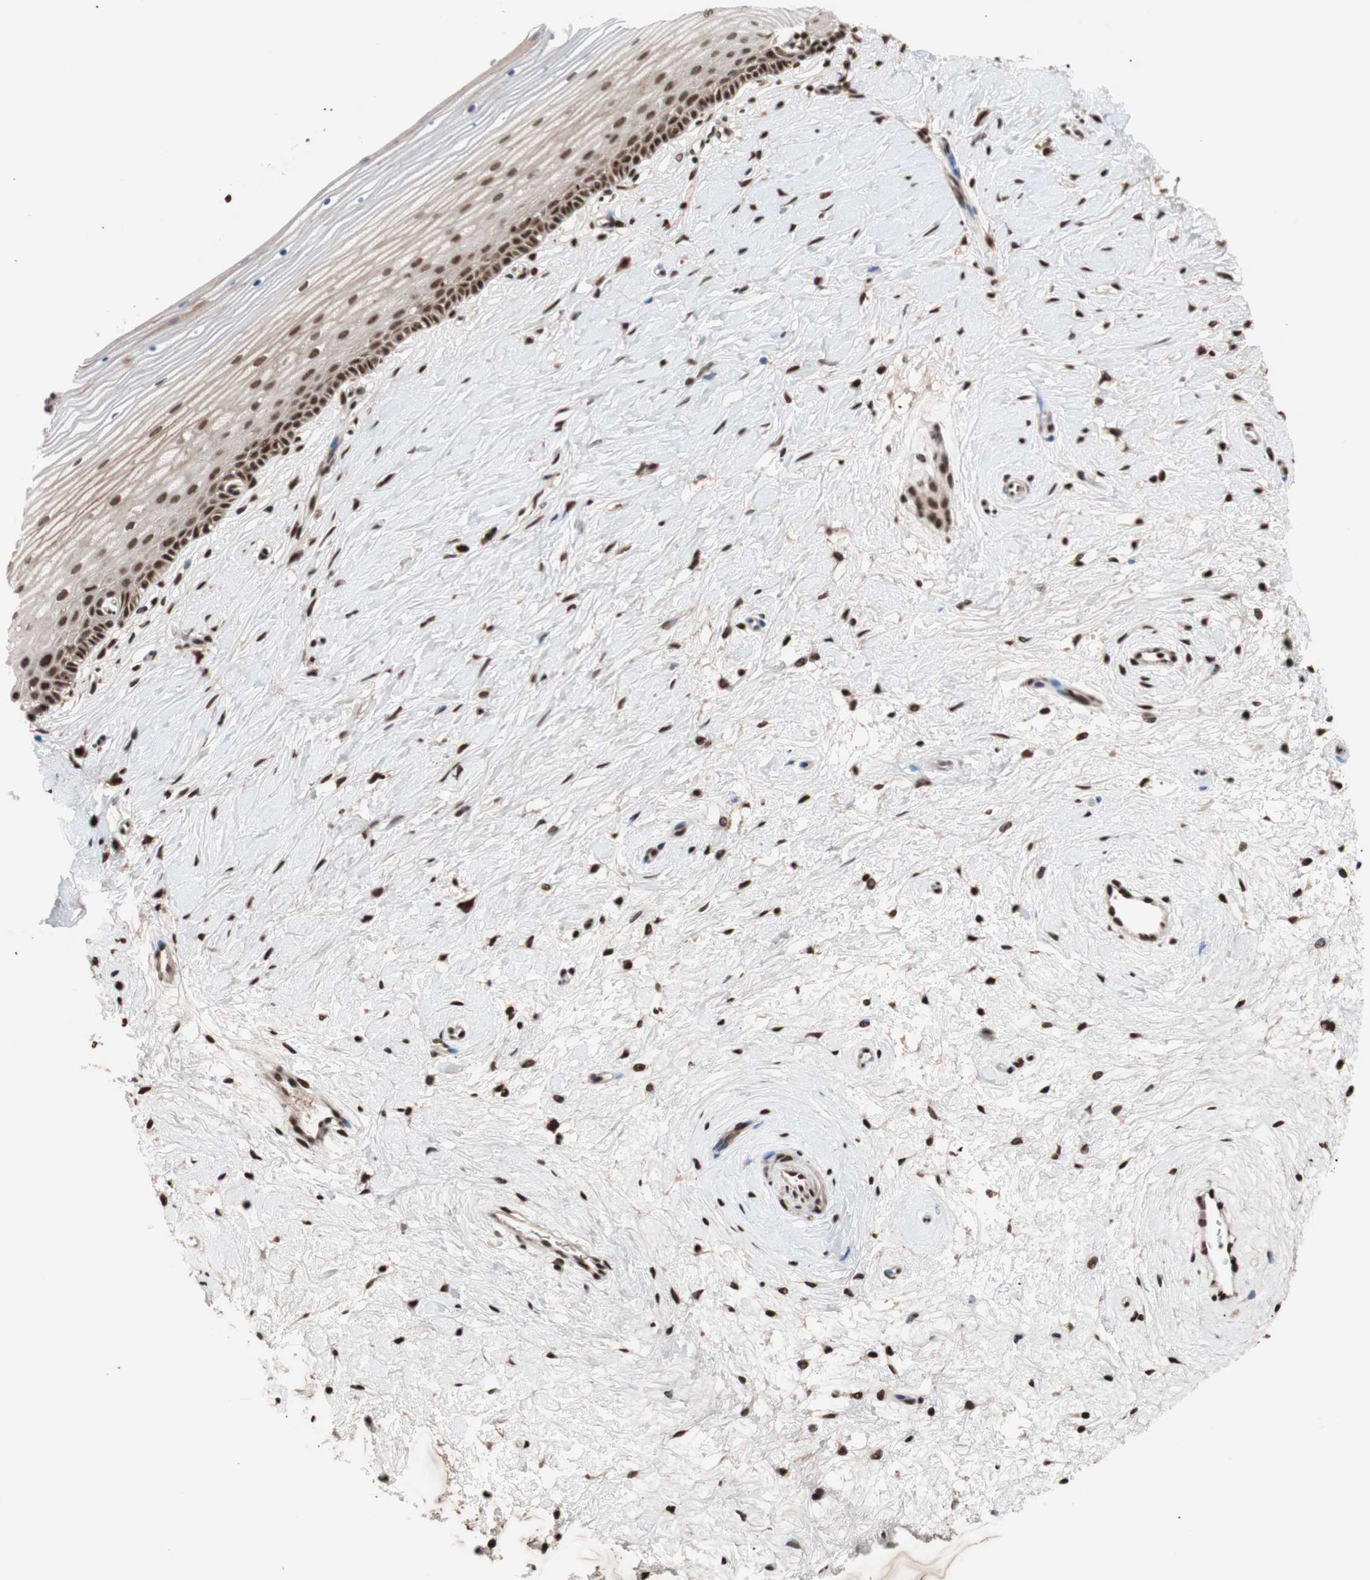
{"staining": {"intensity": "strong", "quantity": ">75%", "location": "nuclear"}, "tissue": "cervix", "cell_type": "Glandular cells", "image_type": "normal", "snomed": [{"axis": "morphology", "description": "Normal tissue, NOS"}, {"axis": "topography", "description": "Cervix"}], "caption": "Protein staining of benign cervix demonstrates strong nuclear positivity in approximately >75% of glandular cells.", "gene": "CHAMP1", "patient": {"sex": "female", "age": 39}}